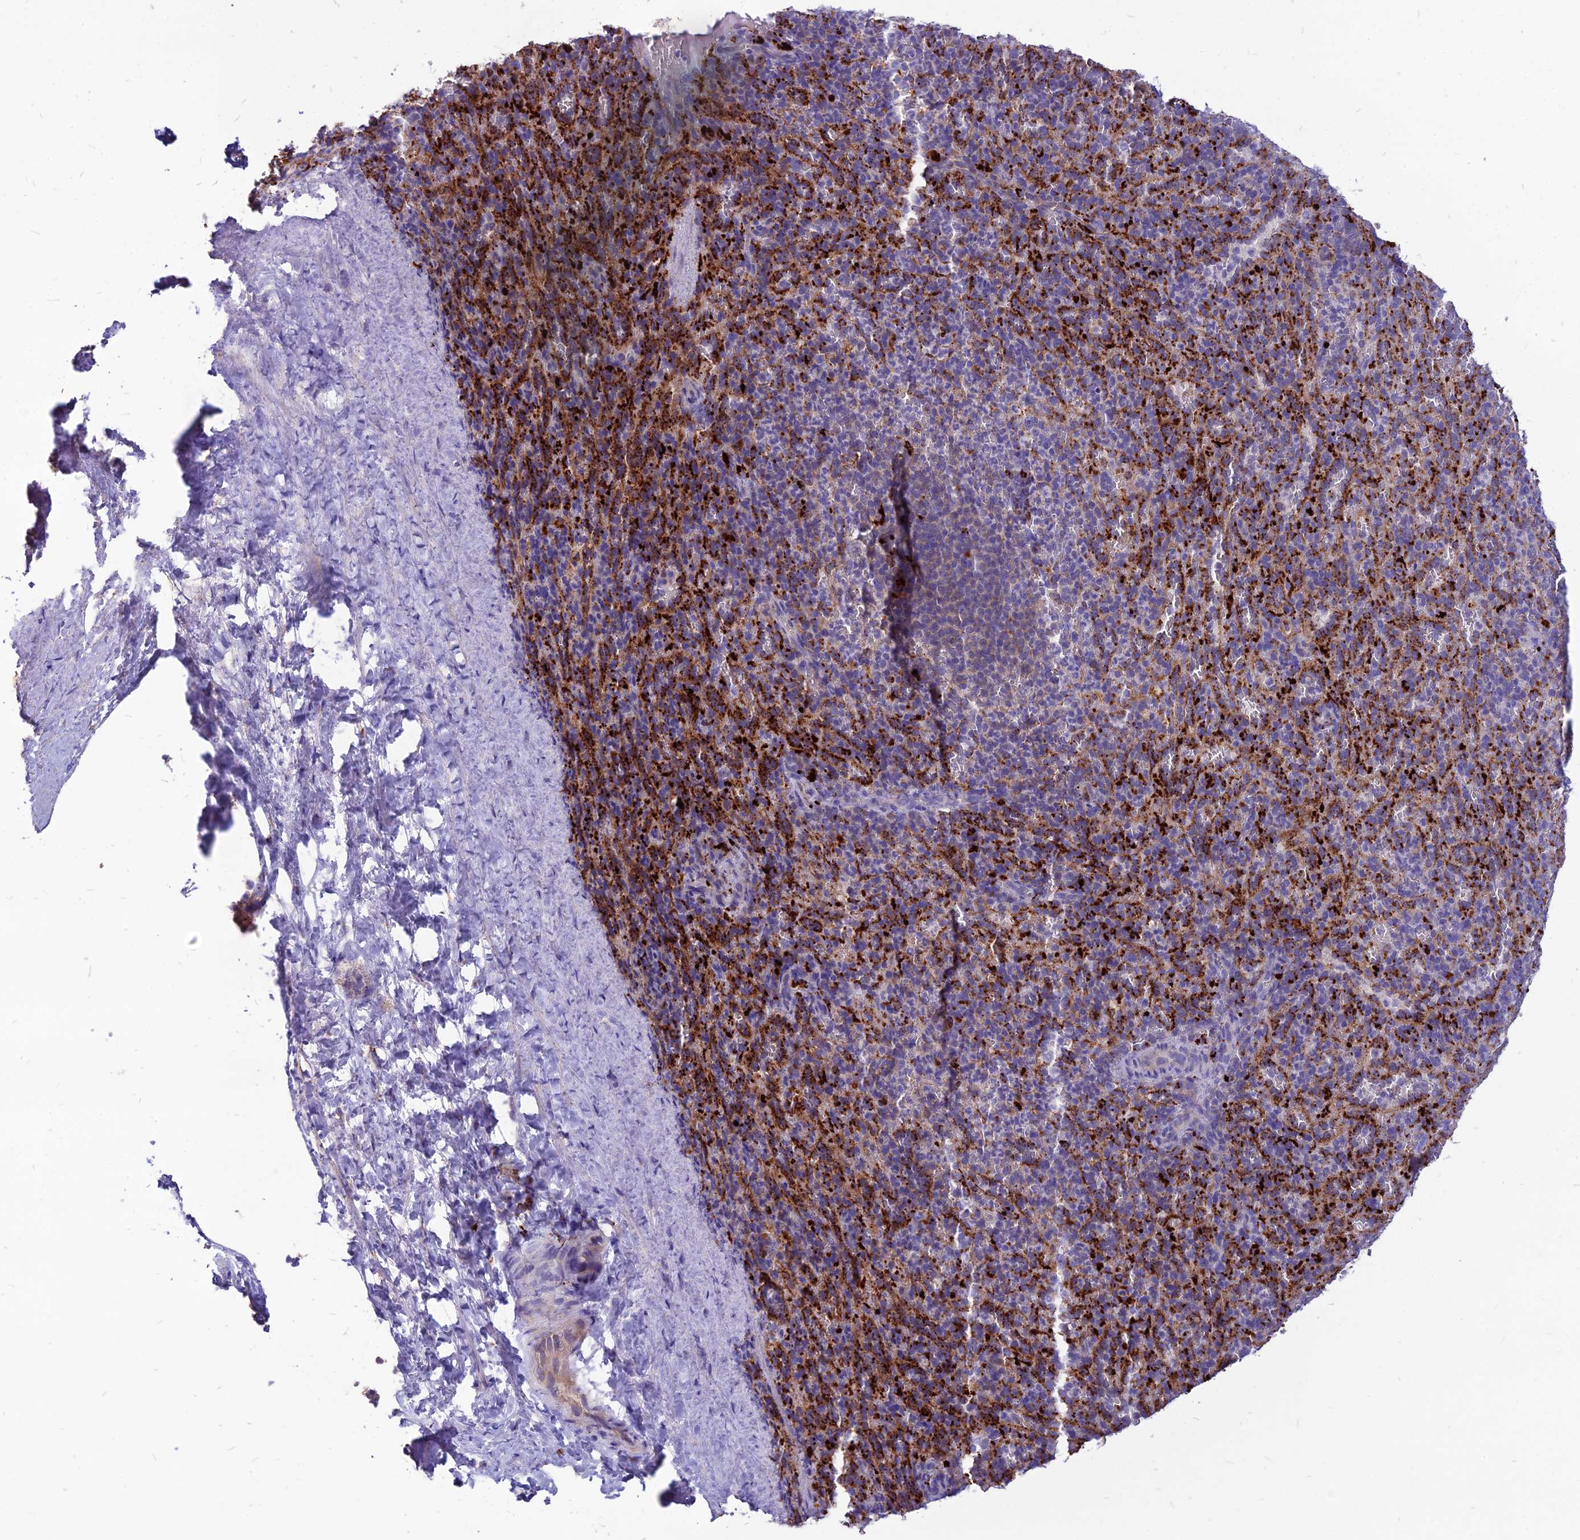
{"staining": {"intensity": "moderate", "quantity": "<25%", "location": "cytoplasmic/membranous"}, "tissue": "spleen", "cell_type": "Cells in red pulp", "image_type": "normal", "snomed": [{"axis": "morphology", "description": "Normal tissue, NOS"}, {"axis": "topography", "description": "Spleen"}], "caption": "High-power microscopy captured an IHC micrograph of normal spleen, revealing moderate cytoplasmic/membranous staining in about <25% of cells in red pulp.", "gene": "PCED1B", "patient": {"sex": "female", "age": 21}}